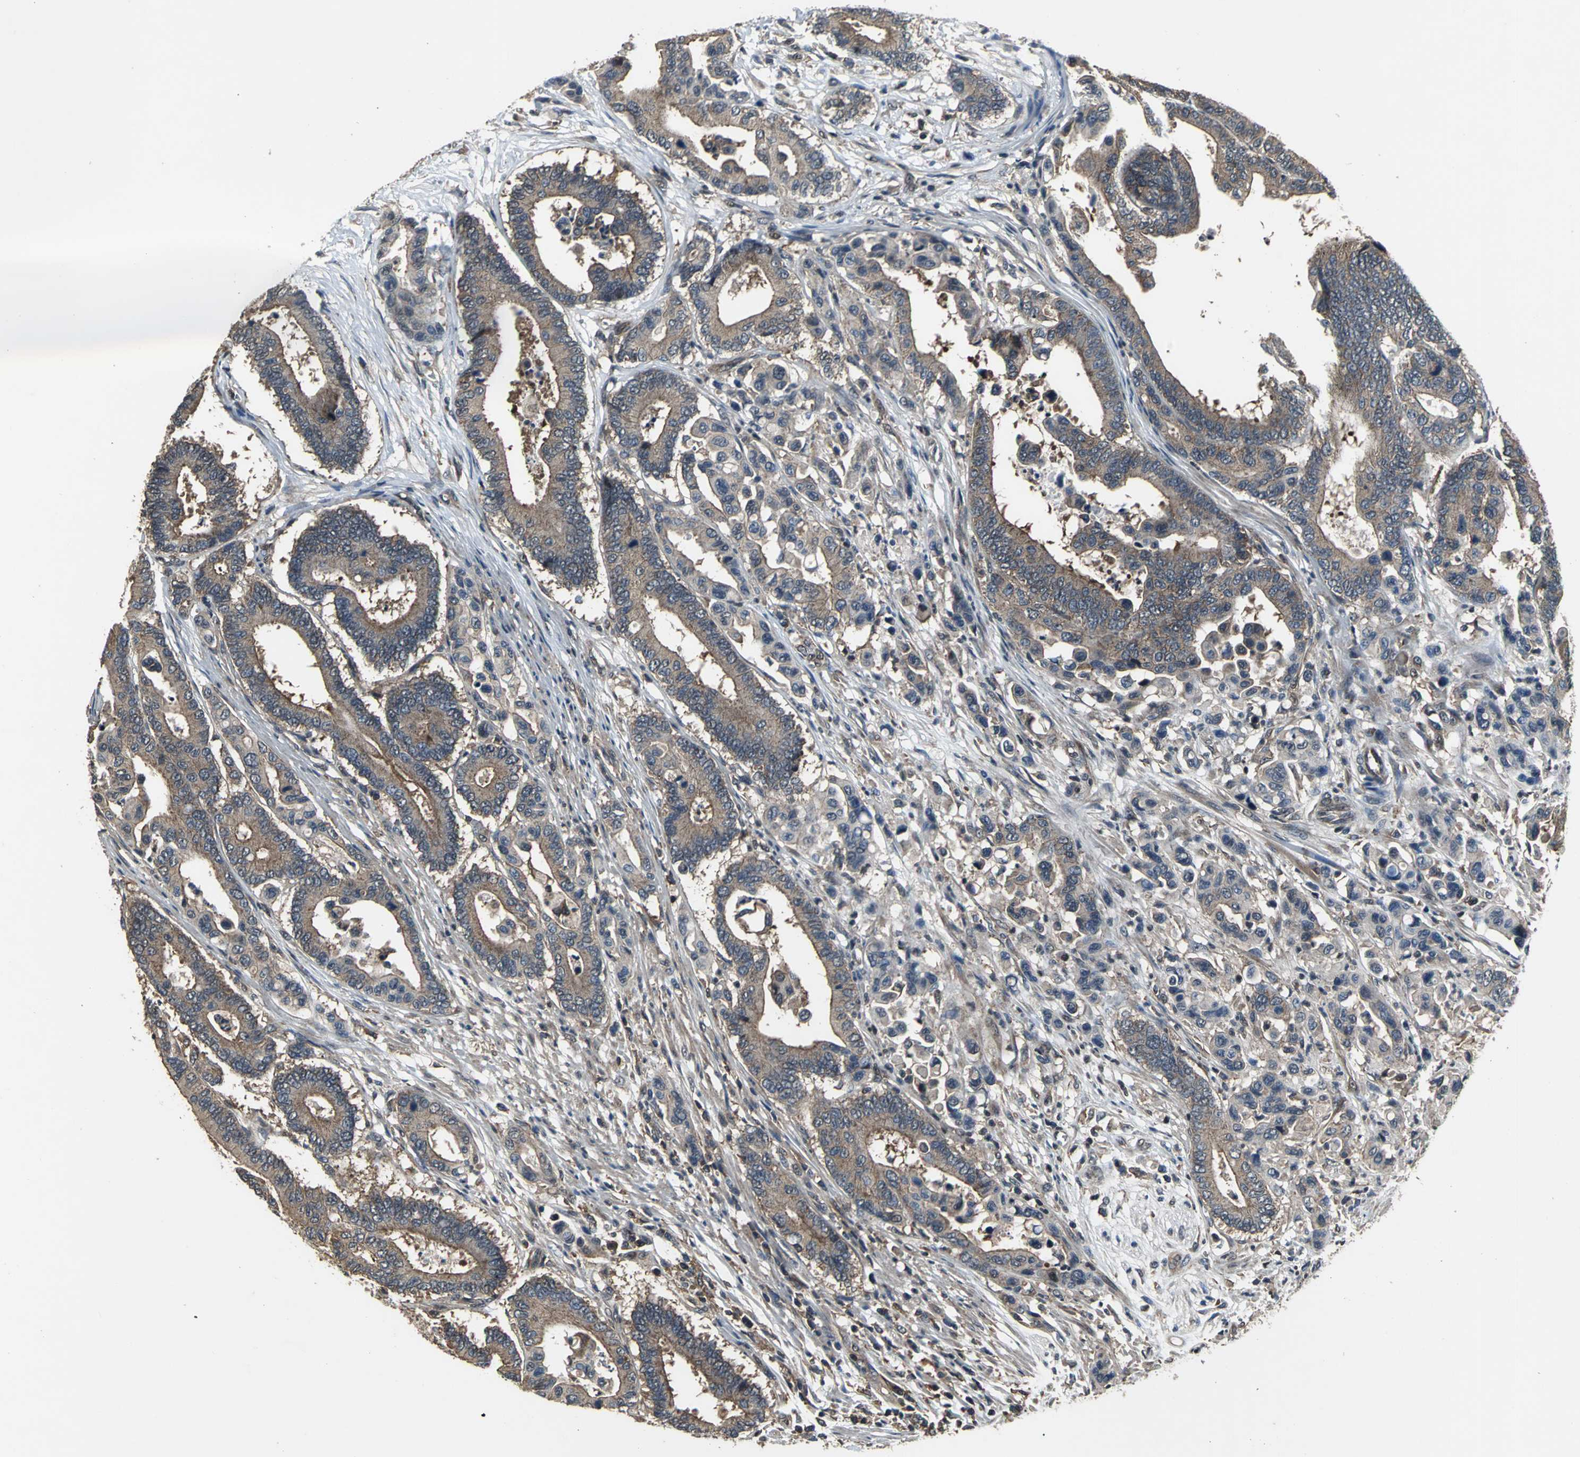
{"staining": {"intensity": "moderate", "quantity": ">75%", "location": "cytoplasmic/membranous"}, "tissue": "colorectal cancer", "cell_type": "Tumor cells", "image_type": "cancer", "snomed": [{"axis": "morphology", "description": "Normal tissue, NOS"}, {"axis": "morphology", "description": "Adenocarcinoma, NOS"}, {"axis": "topography", "description": "Colon"}], "caption": "A brown stain labels moderate cytoplasmic/membranous positivity of a protein in colorectal cancer tumor cells.", "gene": "EIF2B2", "patient": {"sex": "male", "age": 82}}